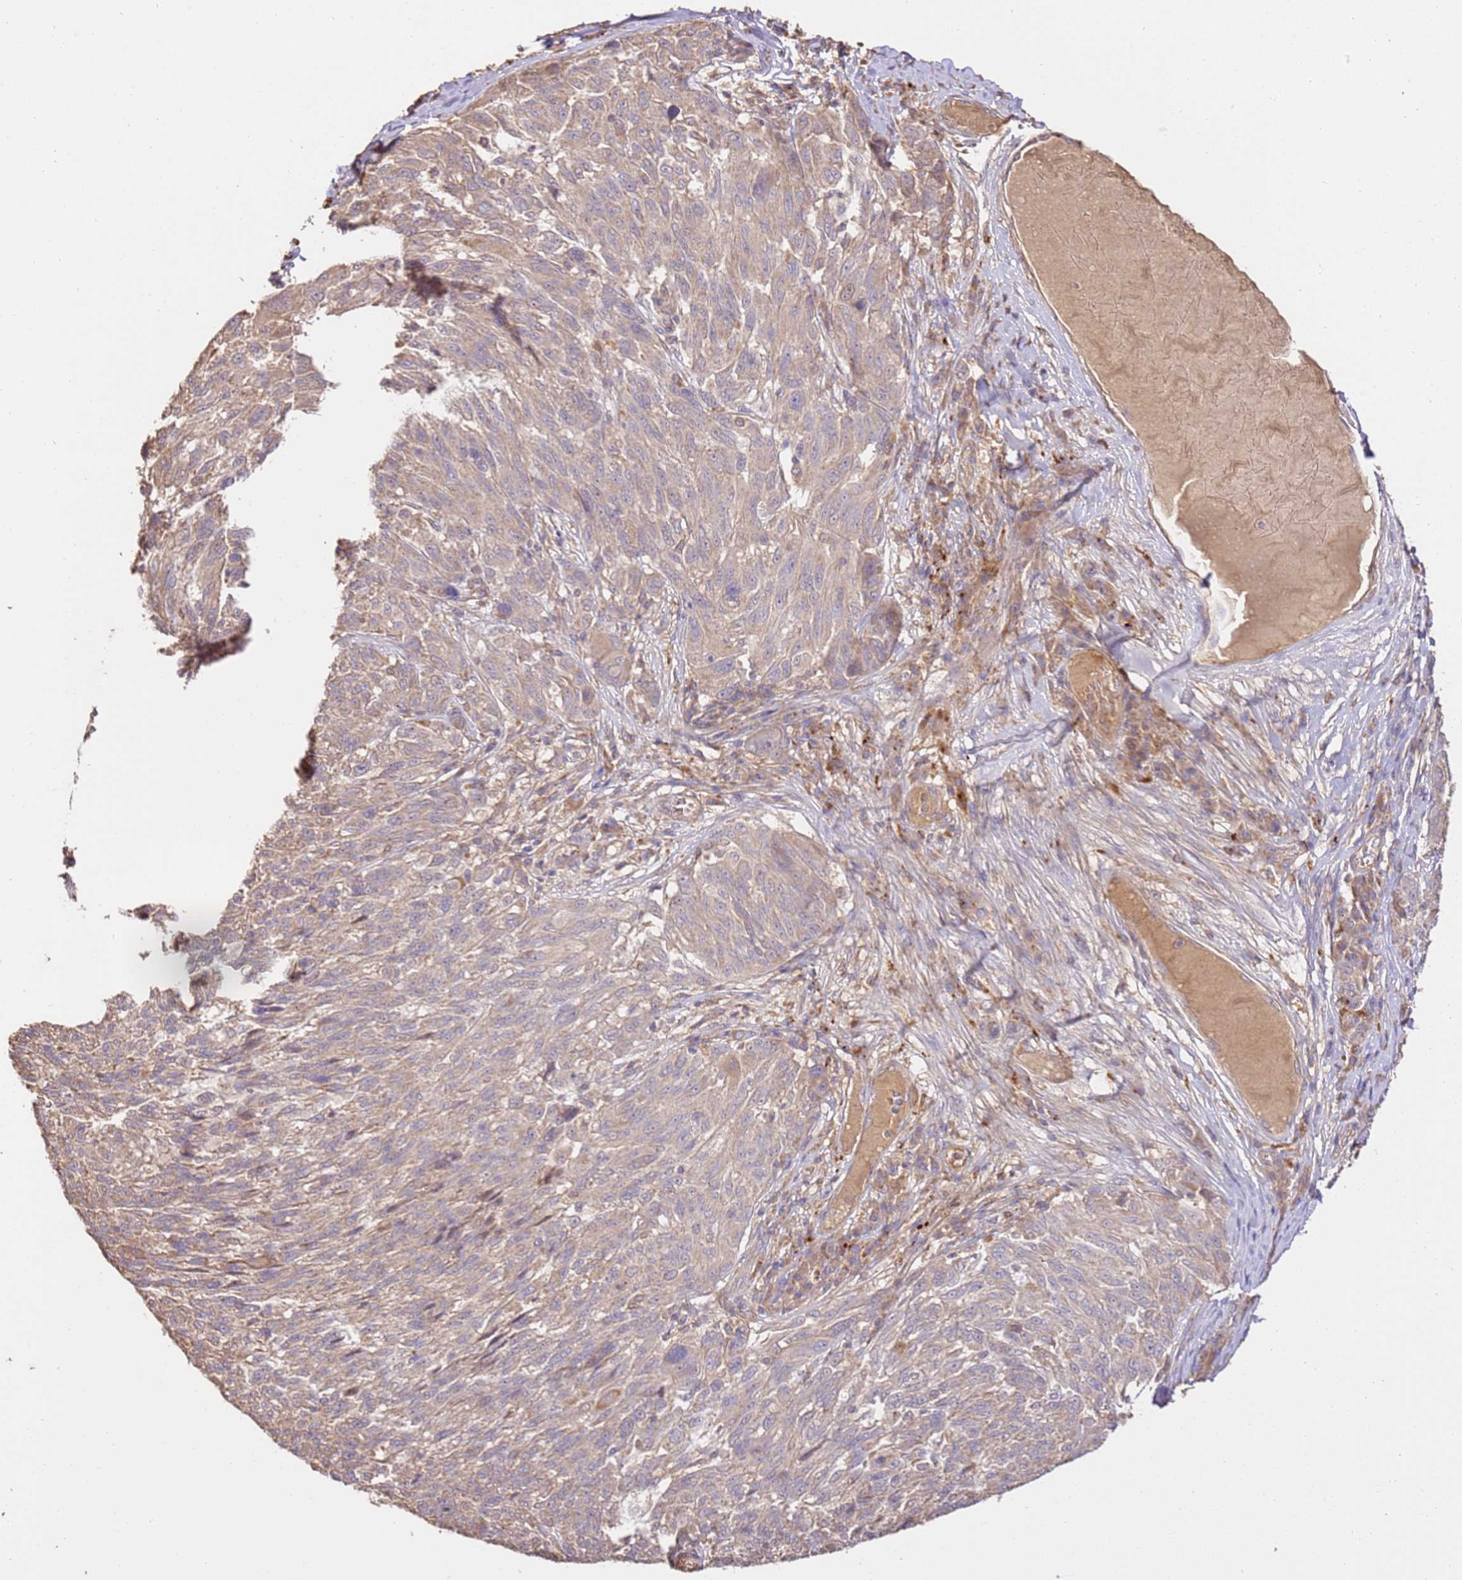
{"staining": {"intensity": "negative", "quantity": "none", "location": "none"}, "tissue": "melanoma", "cell_type": "Tumor cells", "image_type": "cancer", "snomed": [{"axis": "morphology", "description": "Malignant melanoma, NOS"}, {"axis": "topography", "description": "Skin"}], "caption": "IHC of melanoma displays no staining in tumor cells.", "gene": "CEP55", "patient": {"sex": "male", "age": 53}}